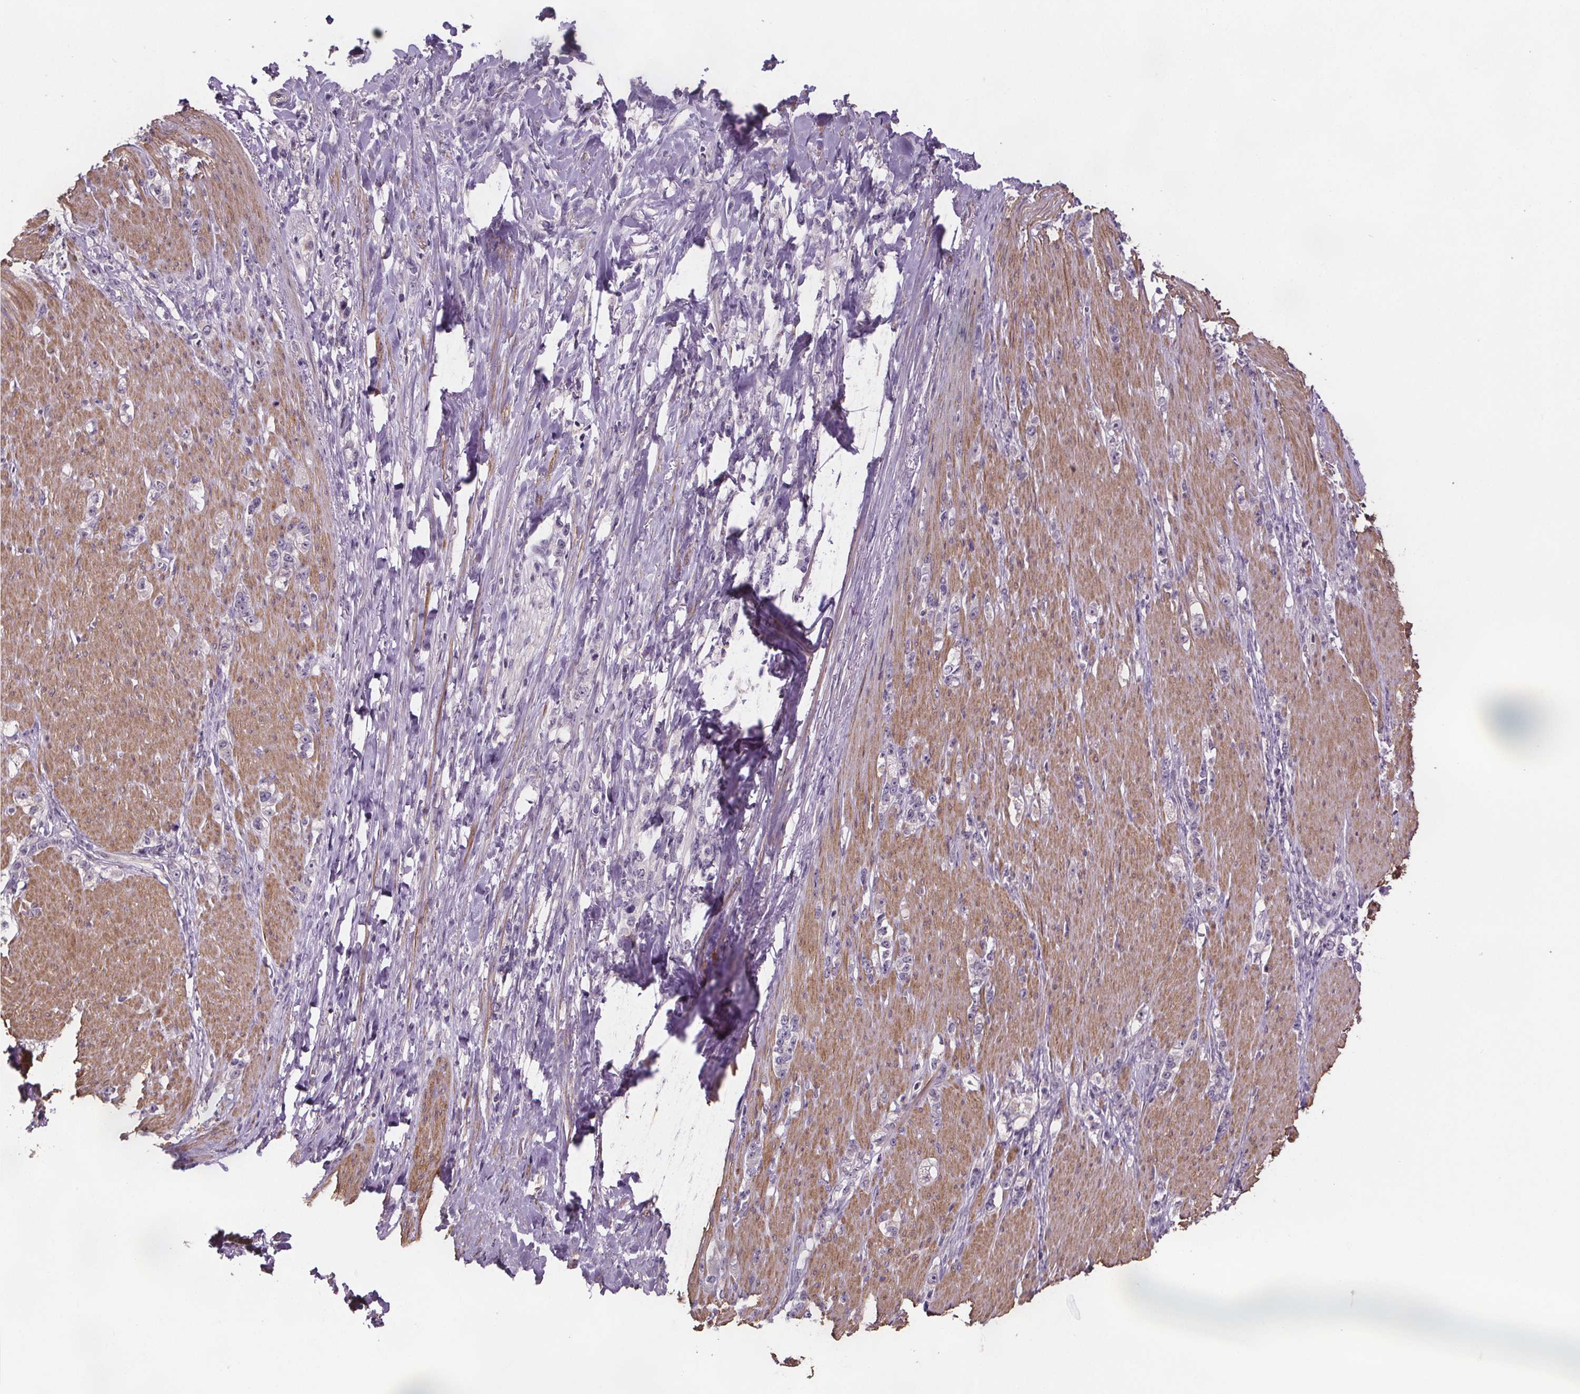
{"staining": {"intensity": "negative", "quantity": "none", "location": "none"}, "tissue": "stomach cancer", "cell_type": "Tumor cells", "image_type": "cancer", "snomed": [{"axis": "morphology", "description": "Adenocarcinoma, NOS"}, {"axis": "topography", "description": "Stomach, lower"}], "caption": "Tumor cells are negative for protein expression in human stomach cancer (adenocarcinoma).", "gene": "CLN3", "patient": {"sex": "male", "age": 88}}